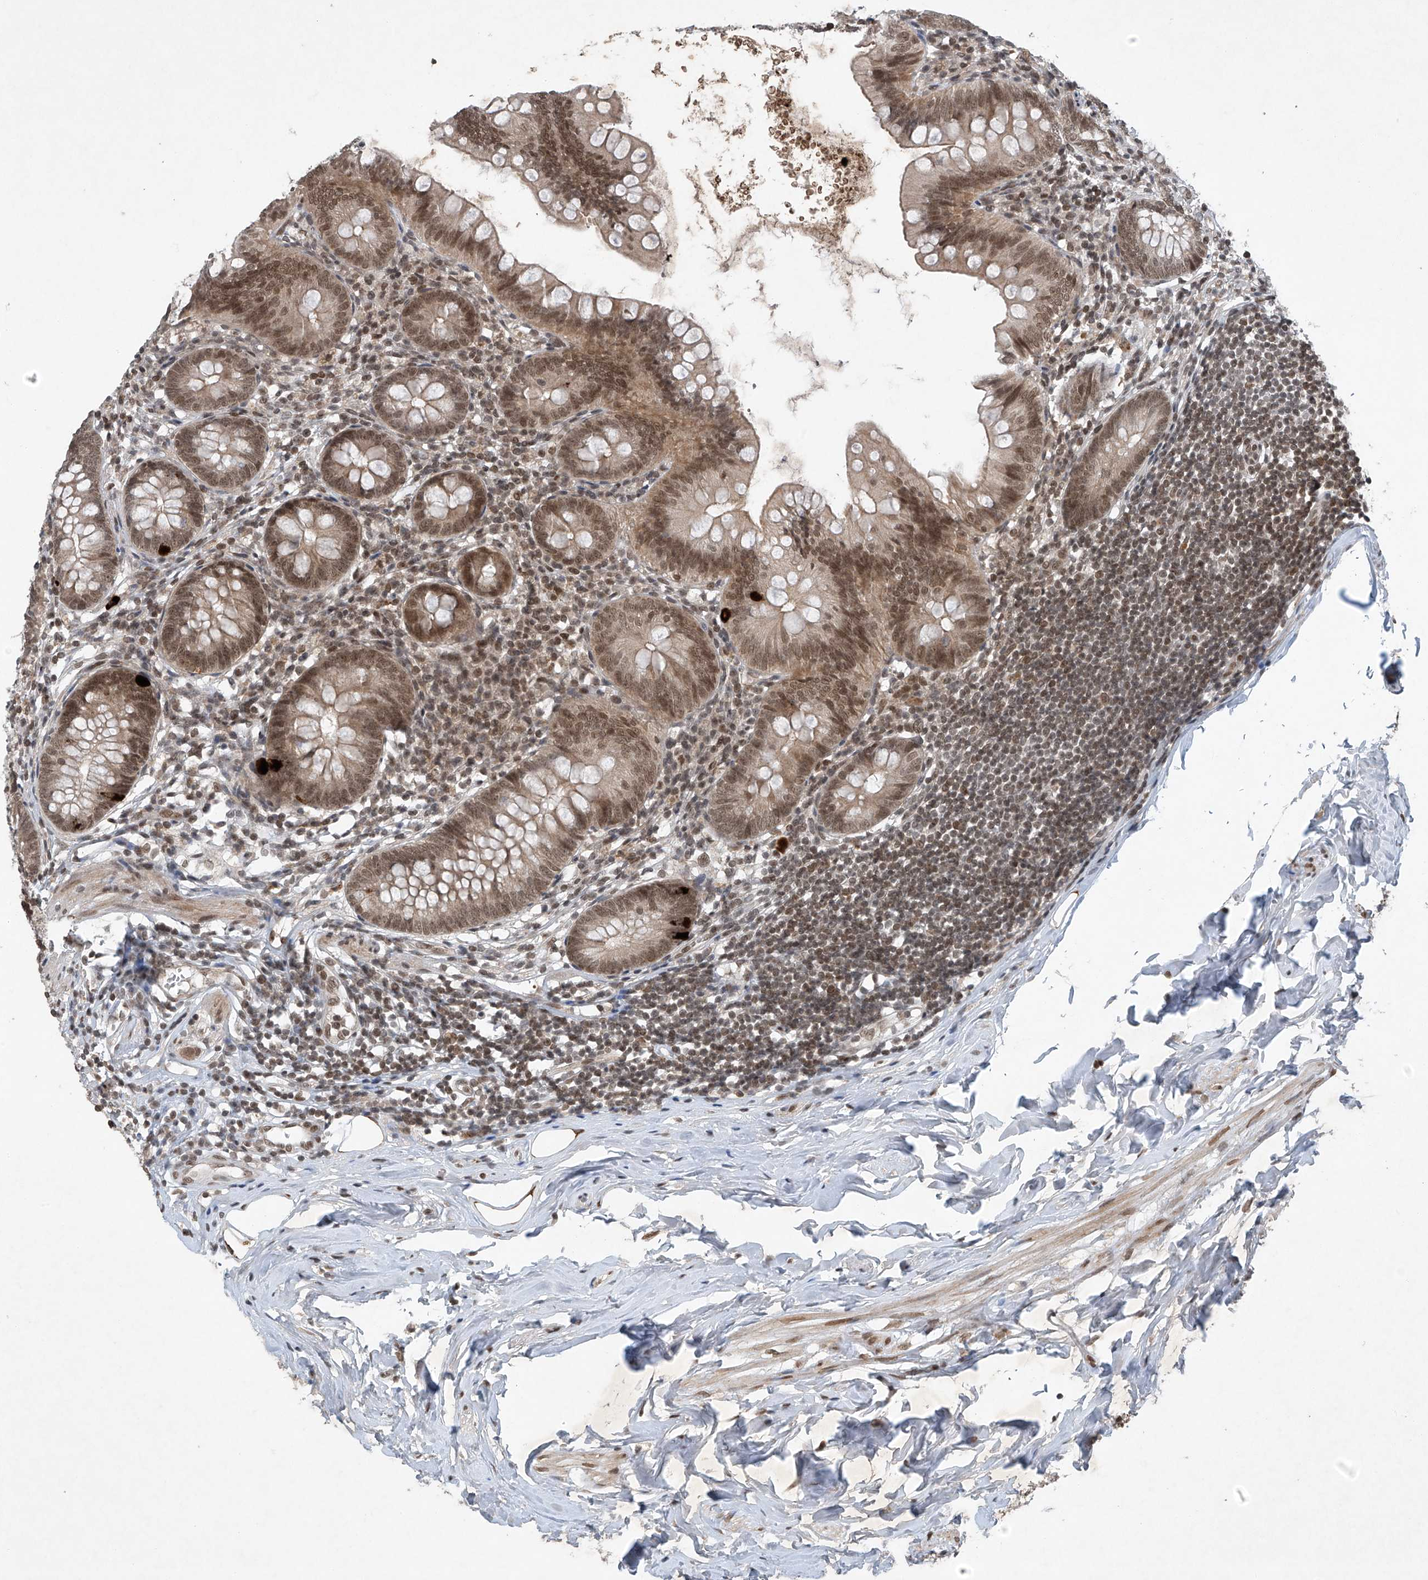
{"staining": {"intensity": "moderate", "quantity": ">75%", "location": "nuclear"}, "tissue": "appendix", "cell_type": "Glandular cells", "image_type": "normal", "snomed": [{"axis": "morphology", "description": "Normal tissue, NOS"}, {"axis": "topography", "description": "Appendix"}], "caption": "Glandular cells demonstrate moderate nuclear expression in approximately >75% of cells in normal appendix. (DAB IHC, brown staining for protein, blue staining for nuclei).", "gene": "TAF8", "patient": {"sex": "female", "age": 62}}